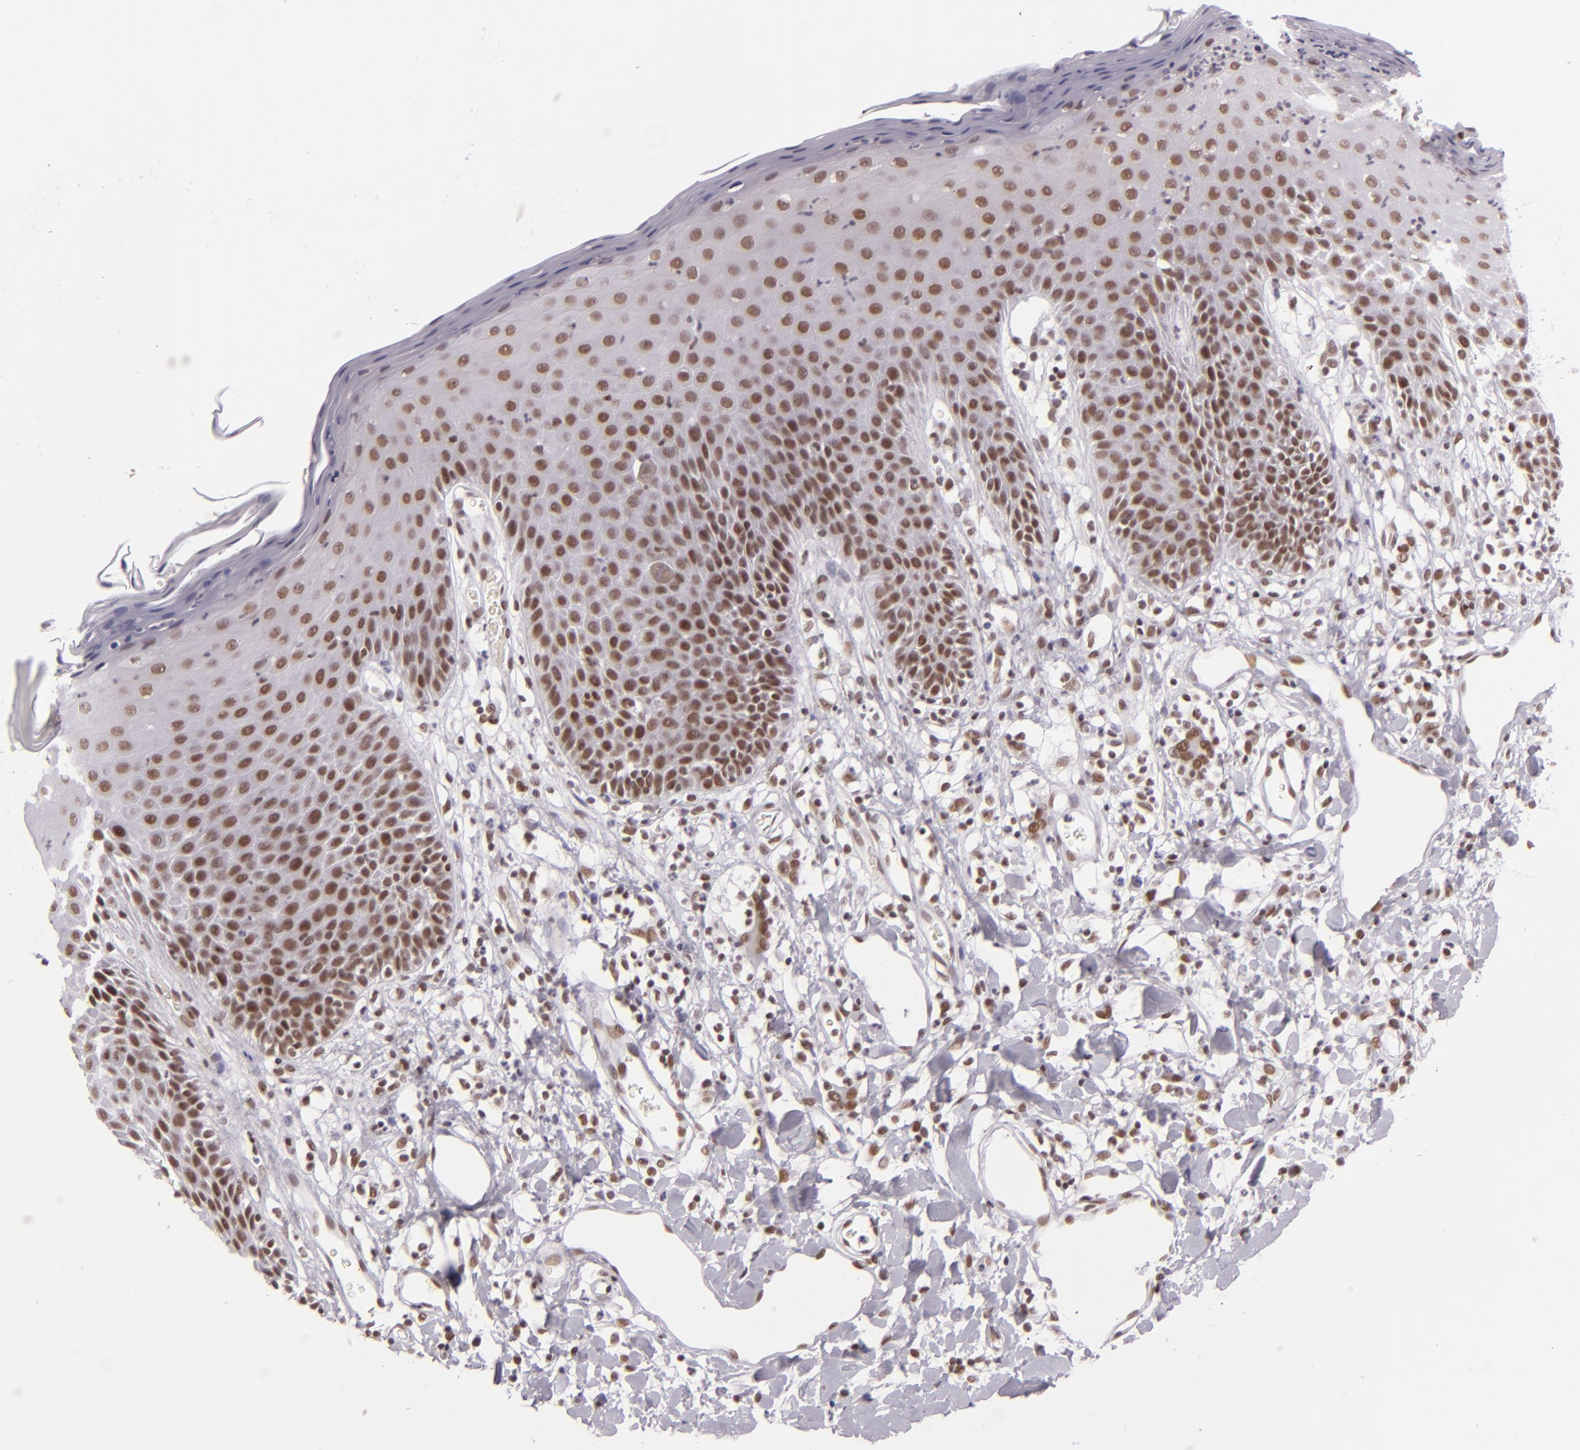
{"staining": {"intensity": "weak", "quantity": ">75%", "location": "nuclear"}, "tissue": "skin", "cell_type": "Epidermal cells", "image_type": "normal", "snomed": [{"axis": "morphology", "description": "Normal tissue, NOS"}, {"axis": "topography", "description": "Vulva"}, {"axis": "topography", "description": "Peripheral nerve tissue"}], "caption": "Skin stained for a protein exhibits weak nuclear positivity in epidermal cells. The staining was performed using DAB (3,3'-diaminobenzidine), with brown indicating positive protein expression. Nuclei are stained blue with hematoxylin.", "gene": "BRD8", "patient": {"sex": "female", "age": 68}}